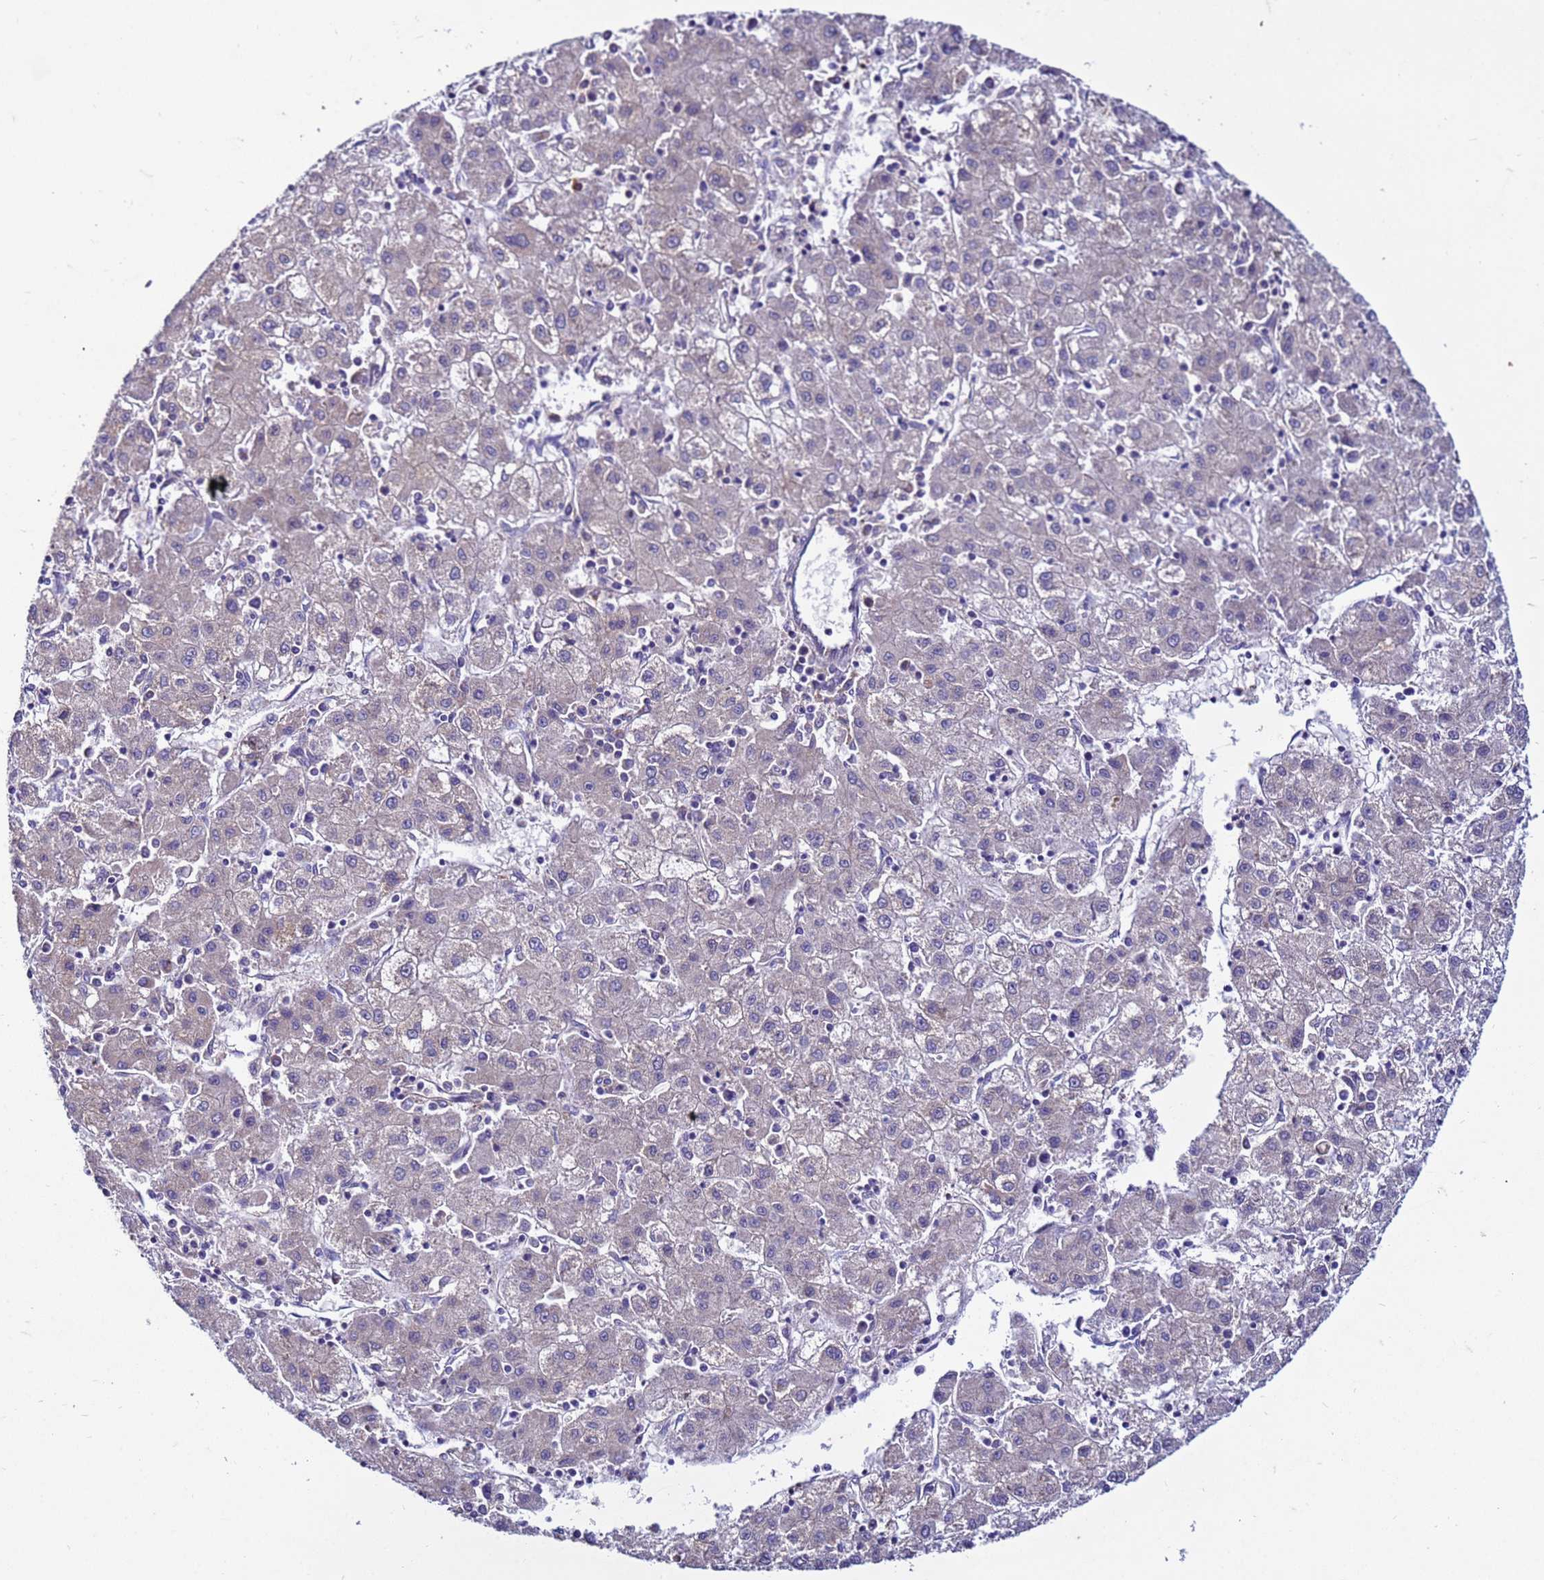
{"staining": {"intensity": "negative", "quantity": "none", "location": "none"}, "tissue": "liver cancer", "cell_type": "Tumor cells", "image_type": "cancer", "snomed": [{"axis": "morphology", "description": "Carcinoma, Hepatocellular, NOS"}, {"axis": "topography", "description": "Liver"}], "caption": "This is a histopathology image of IHC staining of liver hepatocellular carcinoma, which shows no expression in tumor cells. (DAB immunohistochemistry (IHC) visualized using brightfield microscopy, high magnification).", "gene": "PKD1", "patient": {"sex": "male", "age": 72}}